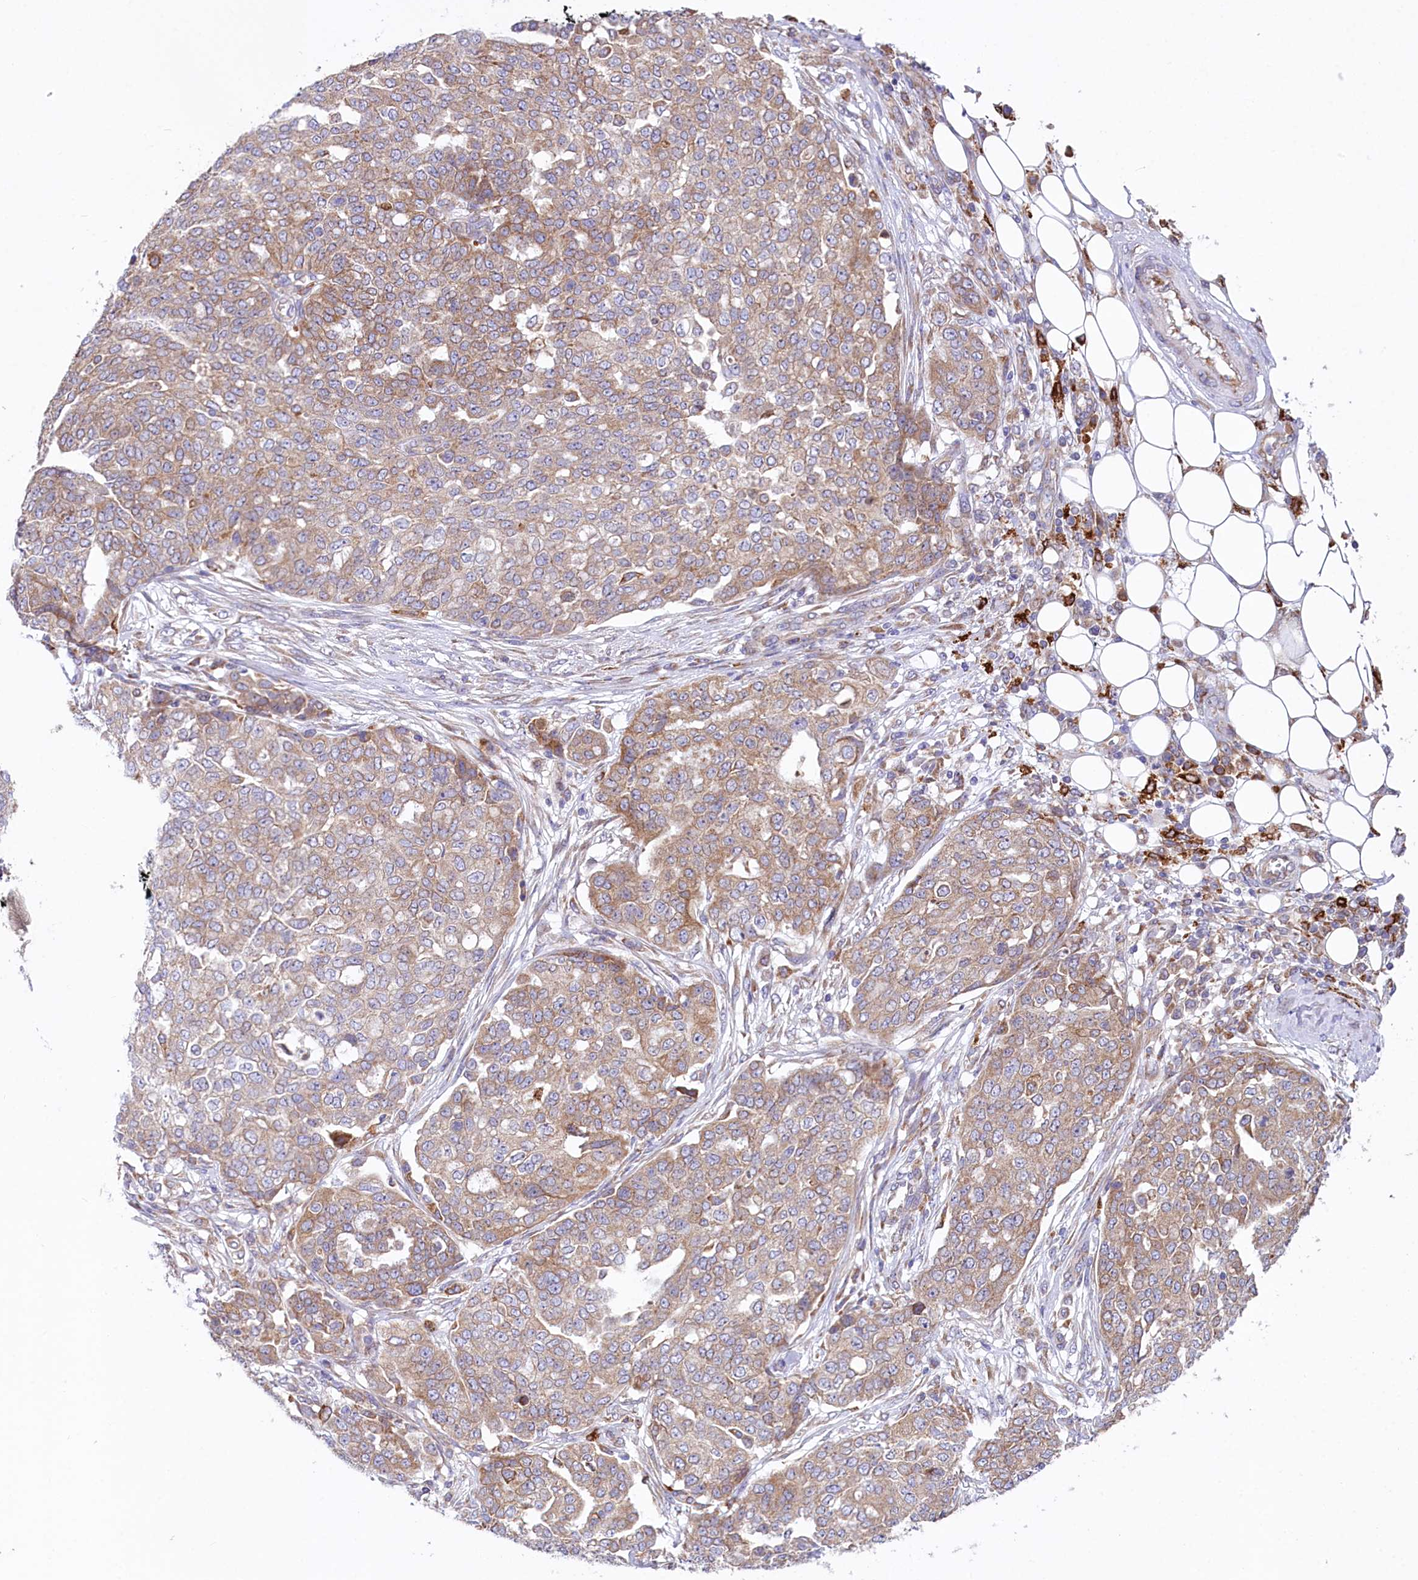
{"staining": {"intensity": "moderate", "quantity": ">75%", "location": "cytoplasmic/membranous"}, "tissue": "ovarian cancer", "cell_type": "Tumor cells", "image_type": "cancer", "snomed": [{"axis": "morphology", "description": "Cystadenocarcinoma, serous, NOS"}, {"axis": "topography", "description": "Soft tissue"}, {"axis": "topography", "description": "Ovary"}], "caption": "Immunohistochemistry of human serous cystadenocarcinoma (ovarian) displays medium levels of moderate cytoplasmic/membranous staining in approximately >75% of tumor cells. (brown staining indicates protein expression, while blue staining denotes nuclei).", "gene": "CHID1", "patient": {"sex": "female", "age": 57}}